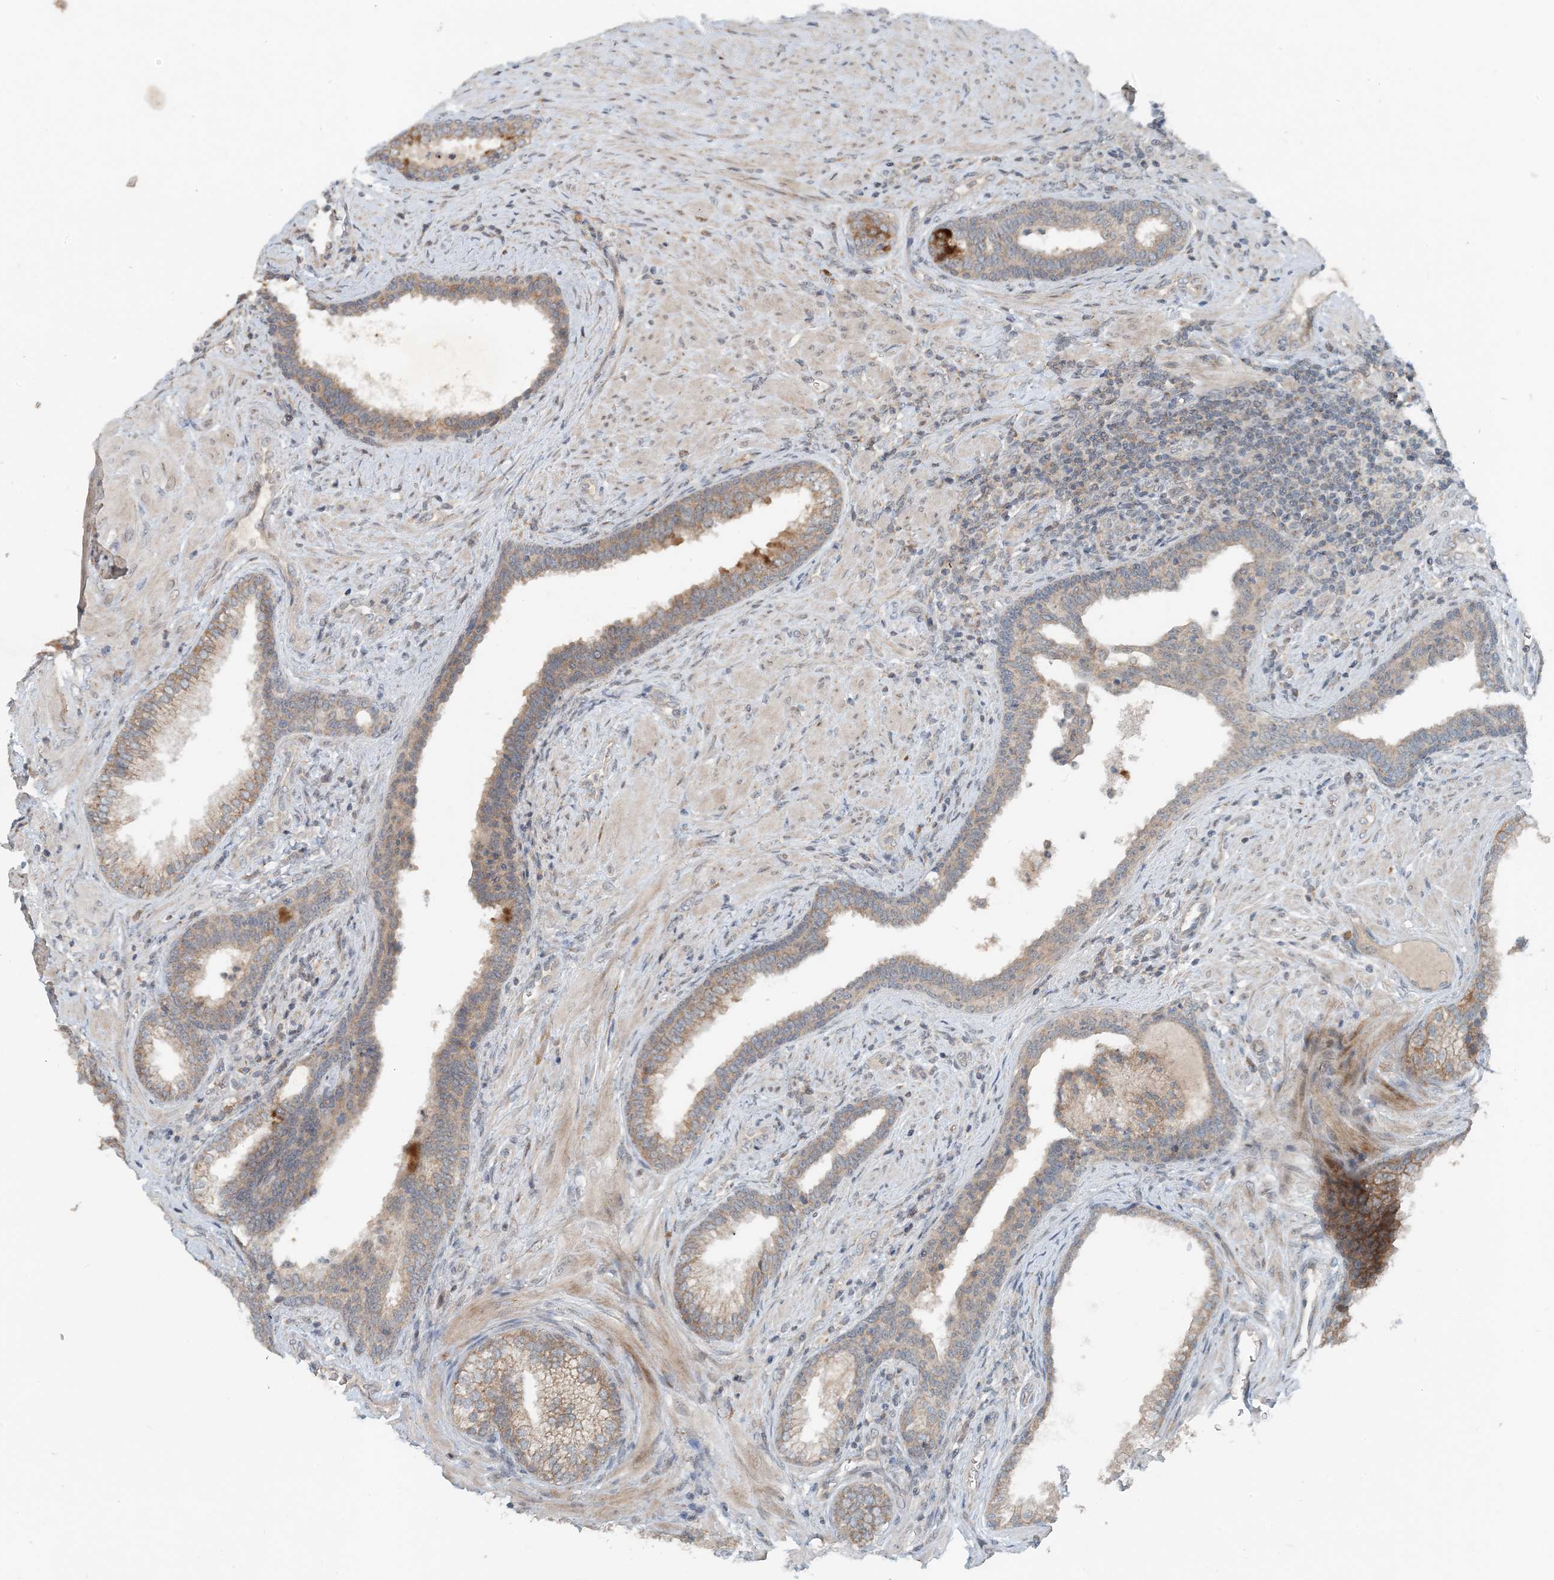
{"staining": {"intensity": "moderate", "quantity": ">75%", "location": "cytoplasmic/membranous"}, "tissue": "prostate", "cell_type": "Glandular cells", "image_type": "normal", "snomed": [{"axis": "morphology", "description": "Normal tissue, NOS"}, {"axis": "topography", "description": "Prostate"}], "caption": "The micrograph reveals a brown stain indicating the presence of a protein in the cytoplasmic/membranous of glandular cells in prostate. (brown staining indicates protein expression, while blue staining denotes nuclei).", "gene": "MITD1", "patient": {"sex": "male", "age": 76}}